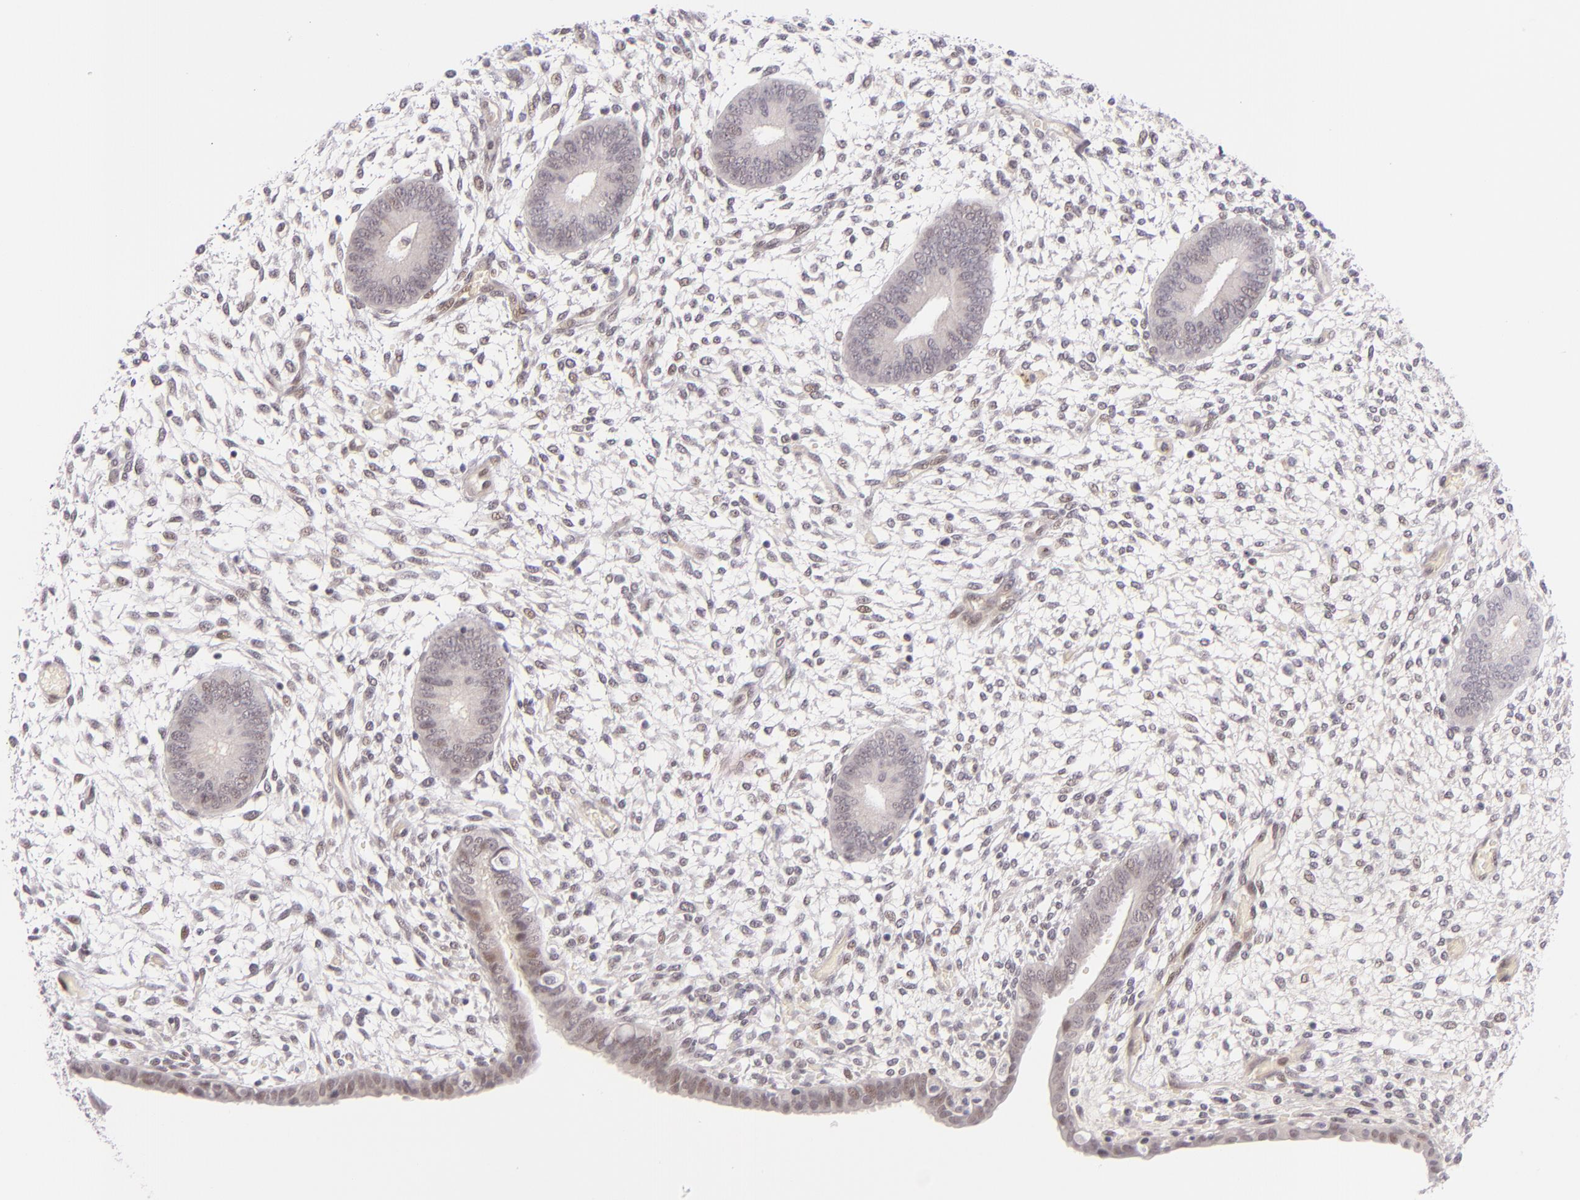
{"staining": {"intensity": "negative", "quantity": "none", "location": "none"}, "tissue": "endometrium", "cell_type": "Cells in endometrial stroma", "image_type": "normal", "snomed": [{"axis": "morphology", "description": "Normal tissue, NOS"}, {"axis": "topography", "description": "Endometrium"}], "caption": "The immunohistochemistry histopathology image has no significant staining in cells in endometrial stroma of endometrium. The staining is performed using DAB (3,3'-diaminobenzidine) brown chromogen with nuclei counter-stained in using hematoxylin.", "gene": "BCL3", "patient": {"sex": "female", "age": 42}}